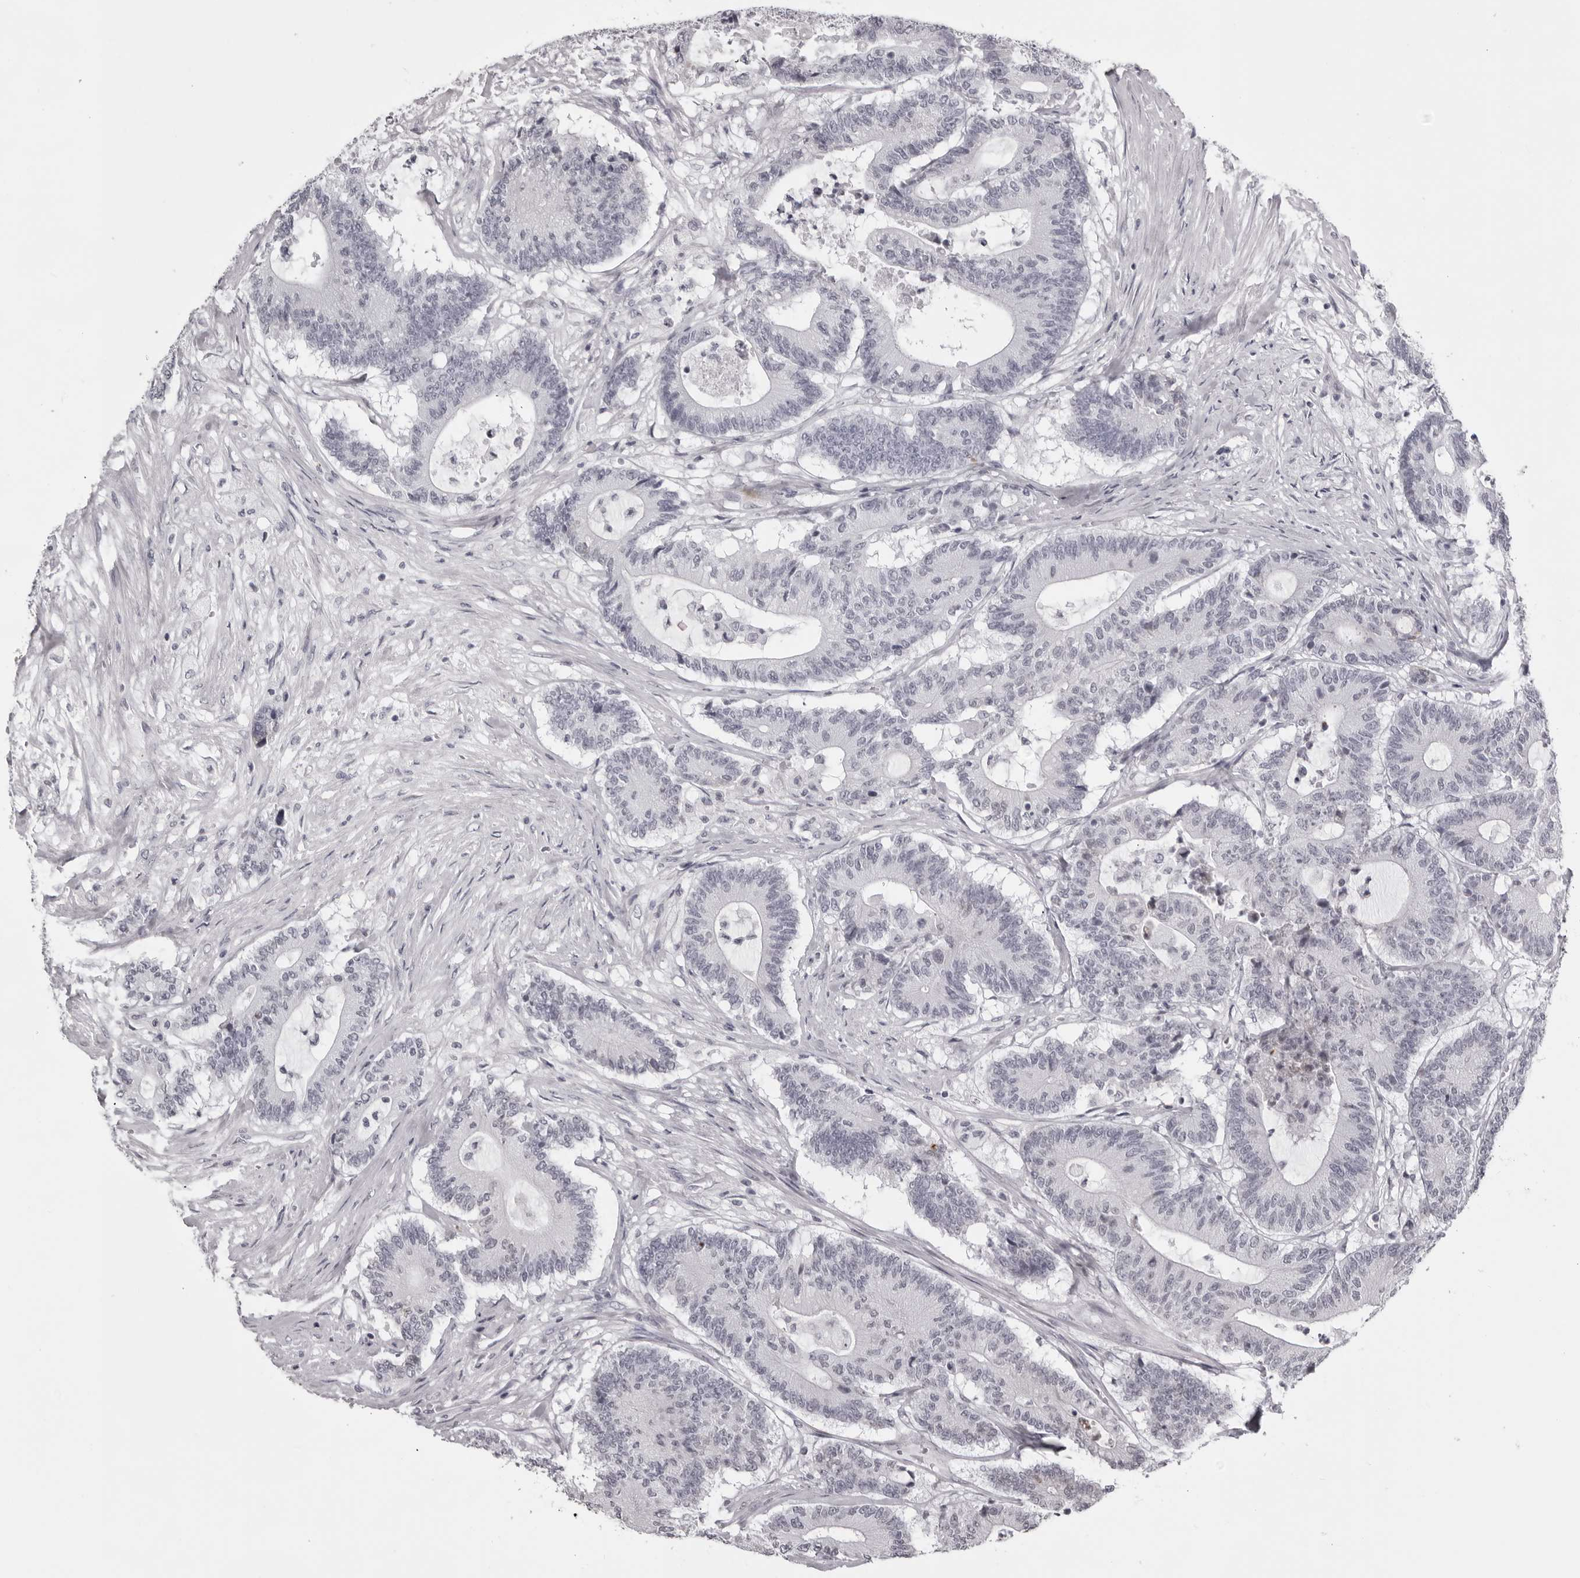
{"staining": {"intensity": "negative", "quantity": "none", "location": "none"}, "tissue": "colorectal cancer", "cell_type": "Tumor cells", "image_type": "cancer", "snomed": [{"axis": "morphology", "description": "Adenocarcinoma, NOS"}, {"axis": "topography", "description": "Colon"}], "caption": "Colorectal adenocarcinoma was stained to show a protein in brown. There is no significant staining in tumor cells. (DAB IHC visualized using brightfield microscopy, high magnification).", "gene": "NUDT18", "patient": {"sex": "female", "age": 84}}